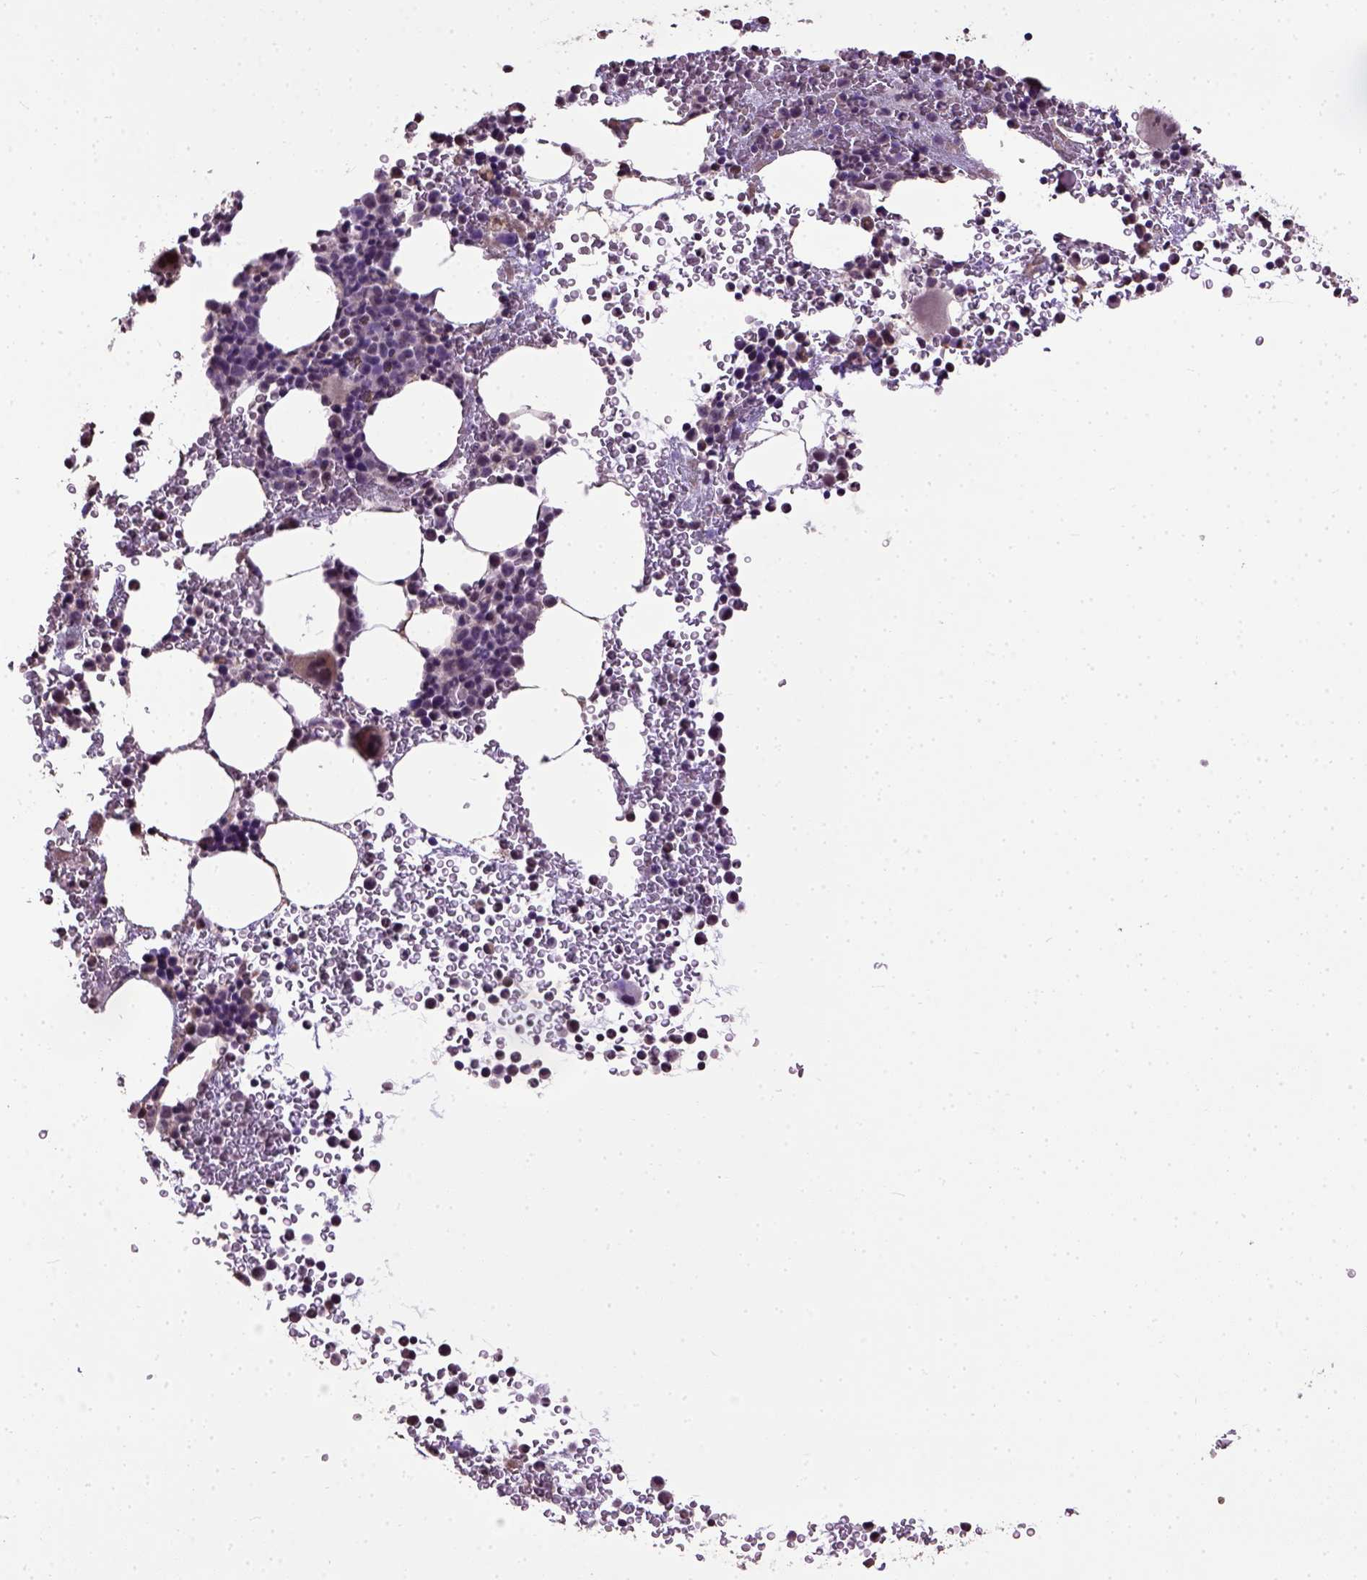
{"staining": {"intensity": "strong", "quantity": "25%-75%", "location": "cytoplasmic/membranous,nuclear"}, "tissue": "bone marrow", "cell_type": "Hematopoietic cells", "image_type": "normal", "snomed": [{"axis": "morphology", "description": "Normal tissue, NOS"}, {"axis": "topography", "description": "Bone marrow"}], "caption": "Protein staining of unremarkable bone marrow reveals strong cytoplasmic/membranous,nuclear positivity in approximately 25%-75% of hematopoietic cells.", "gene": "UBA3", "patient": {"sex": "female", "age": 56}}